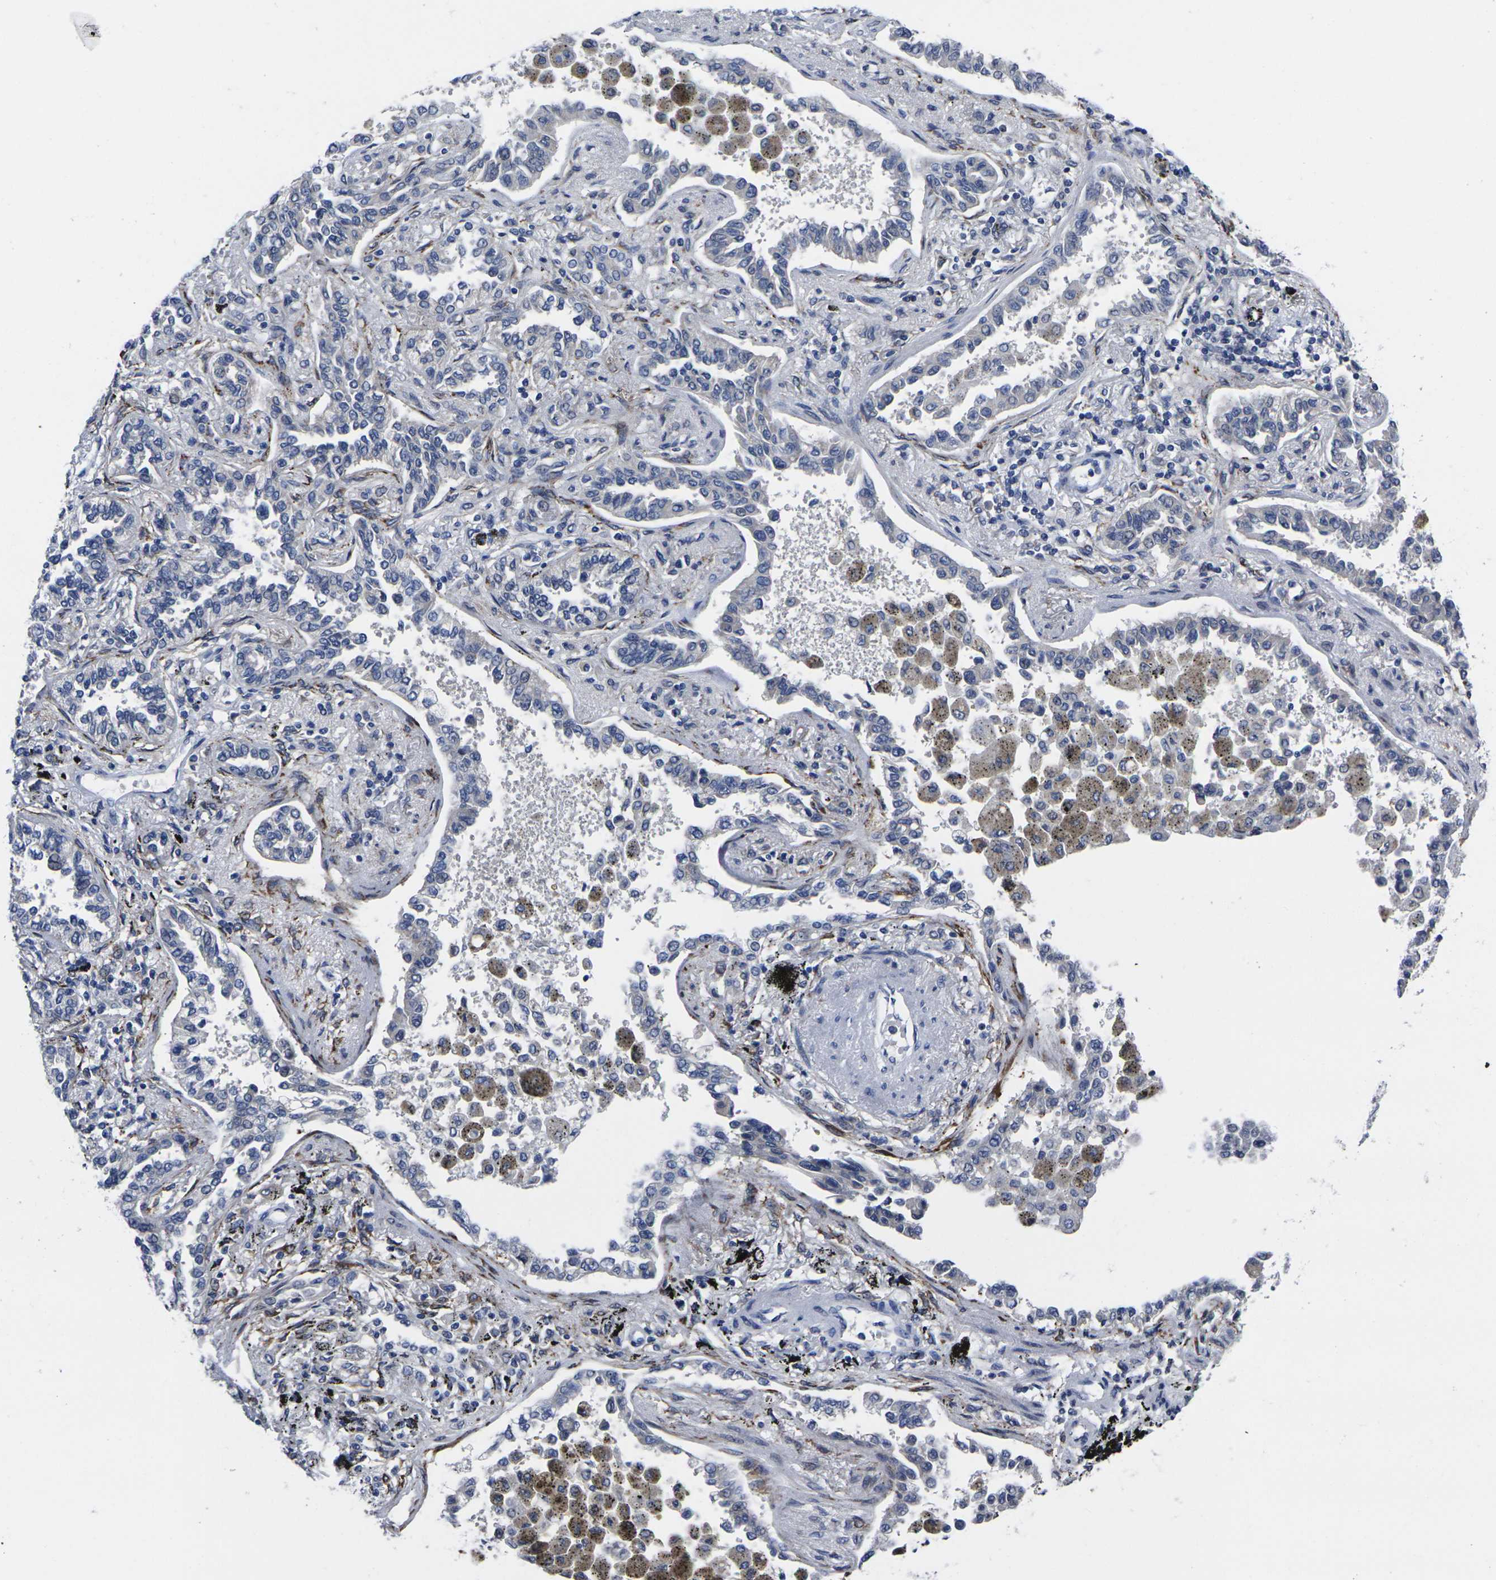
{"staining": {"intensity": "negative", "quantity": "none", "location": "none"}, "tissue": "lung cancer", "cell_type": "Tumor cells", "image_type": "cancer", "snomed": [{"axis": "morphology", "description": "Normal tissue, NOS"}, {"axis": "morphology", "description": "Adenocarcinoma, NOS"}, {"axis": "topography", "description": "Lung"}], "caption": "Immunohistochemistry of lung adenocarcinoma shows no expression in tumor cells. (DAB (3,3'-diaminobenzidine) IHC visualized using brightfield microscopy, high magnification).", "gene": "CYP2C8", "patient": {"sex": "male", "age": 59}}